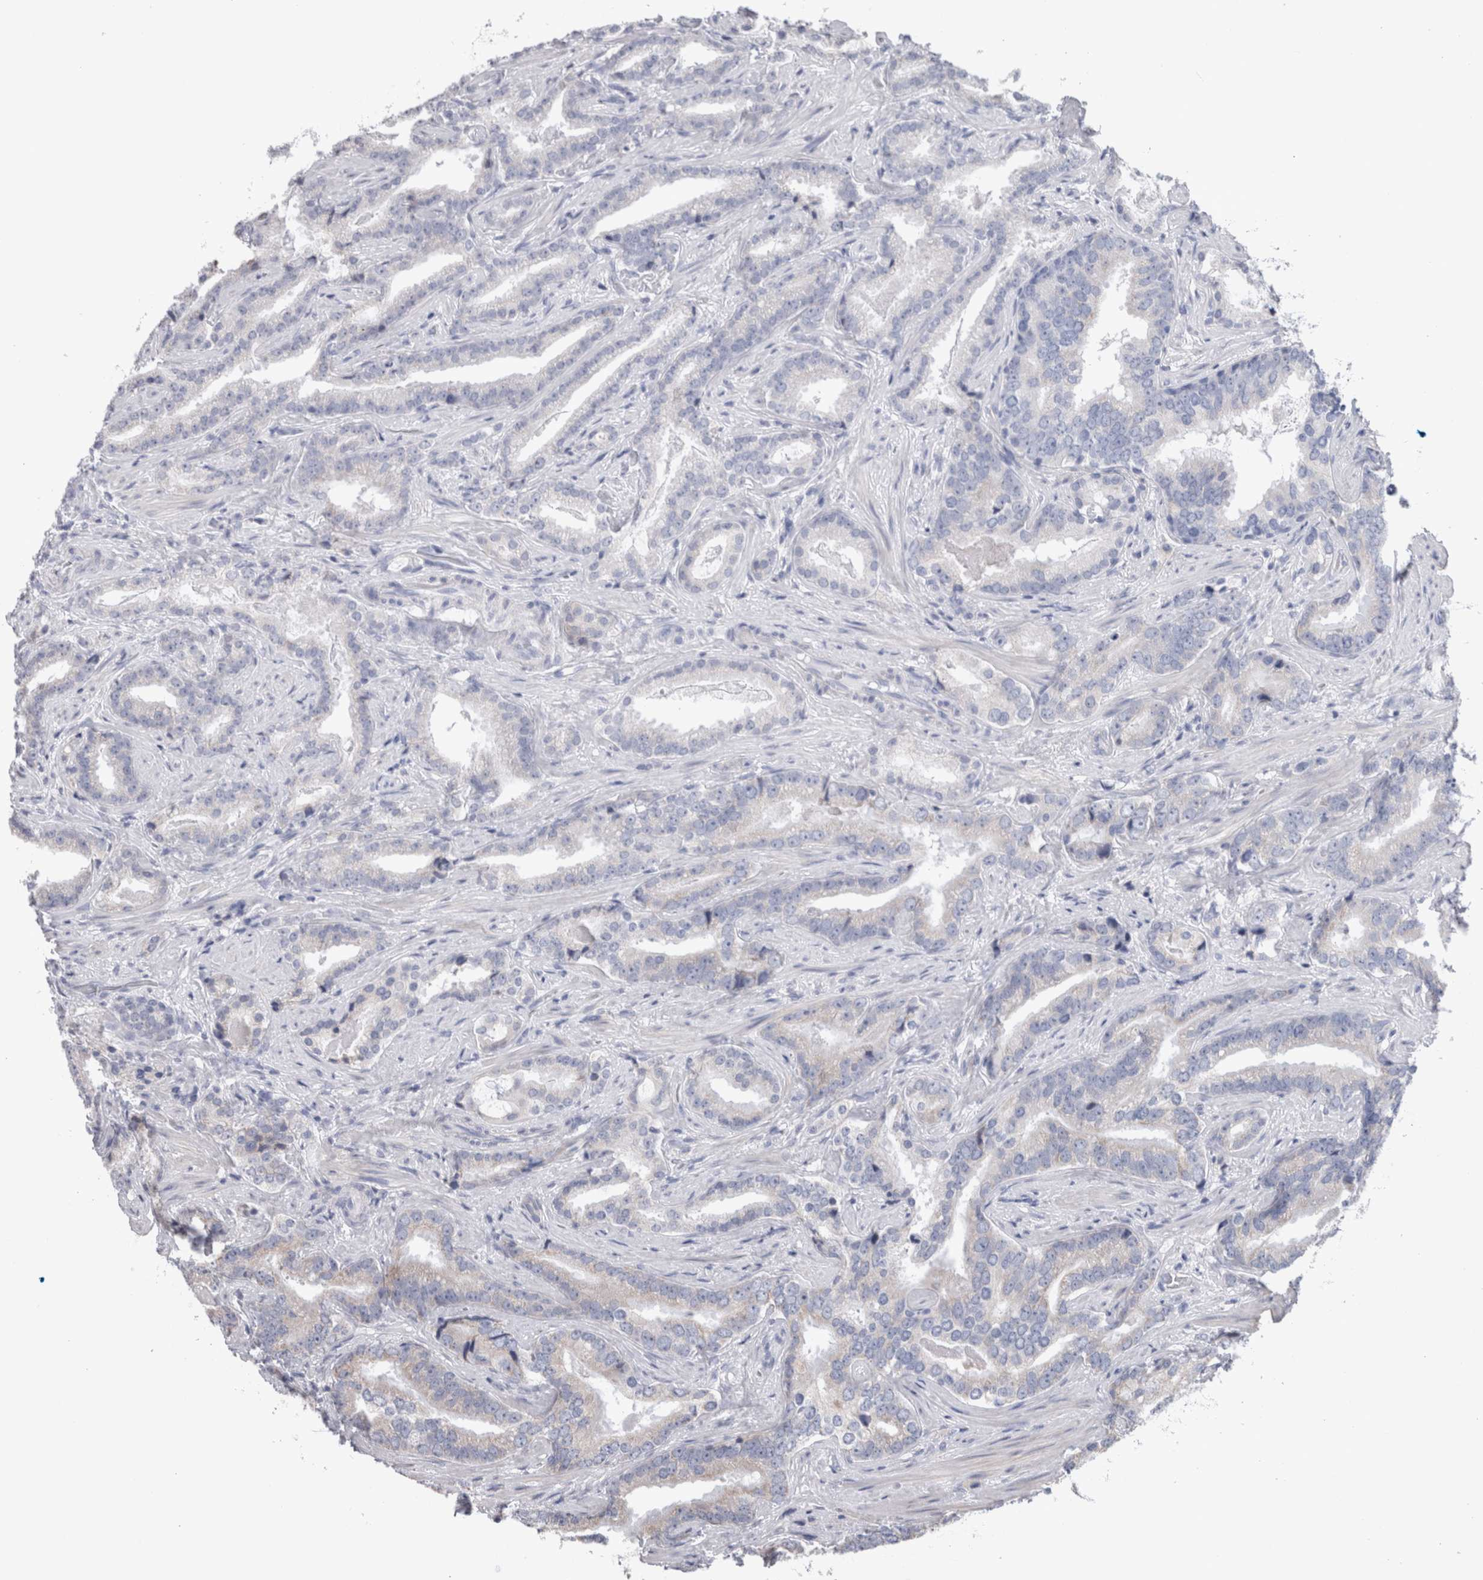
{"staining": {"intensity": "negative", "quantity": "none", "location": "none"}, "tissue": "prostate cancer", "cell_type": "Tumor cells", "image_type": "cancer", "snomed": [{"axis": "morphology", "description": "Adenocarcinoma, Low grade"}, {"axis": "topography", "description": "Prostate"}], "caption": "Immunohistochemistry (IHC) image of prostate adenocarcinoma (low-grade) stained for a protein (brown), which reveals no staining in tumor cells.", "gene": "GDAP1", "patient": {"sex": "male", "age": 67}}